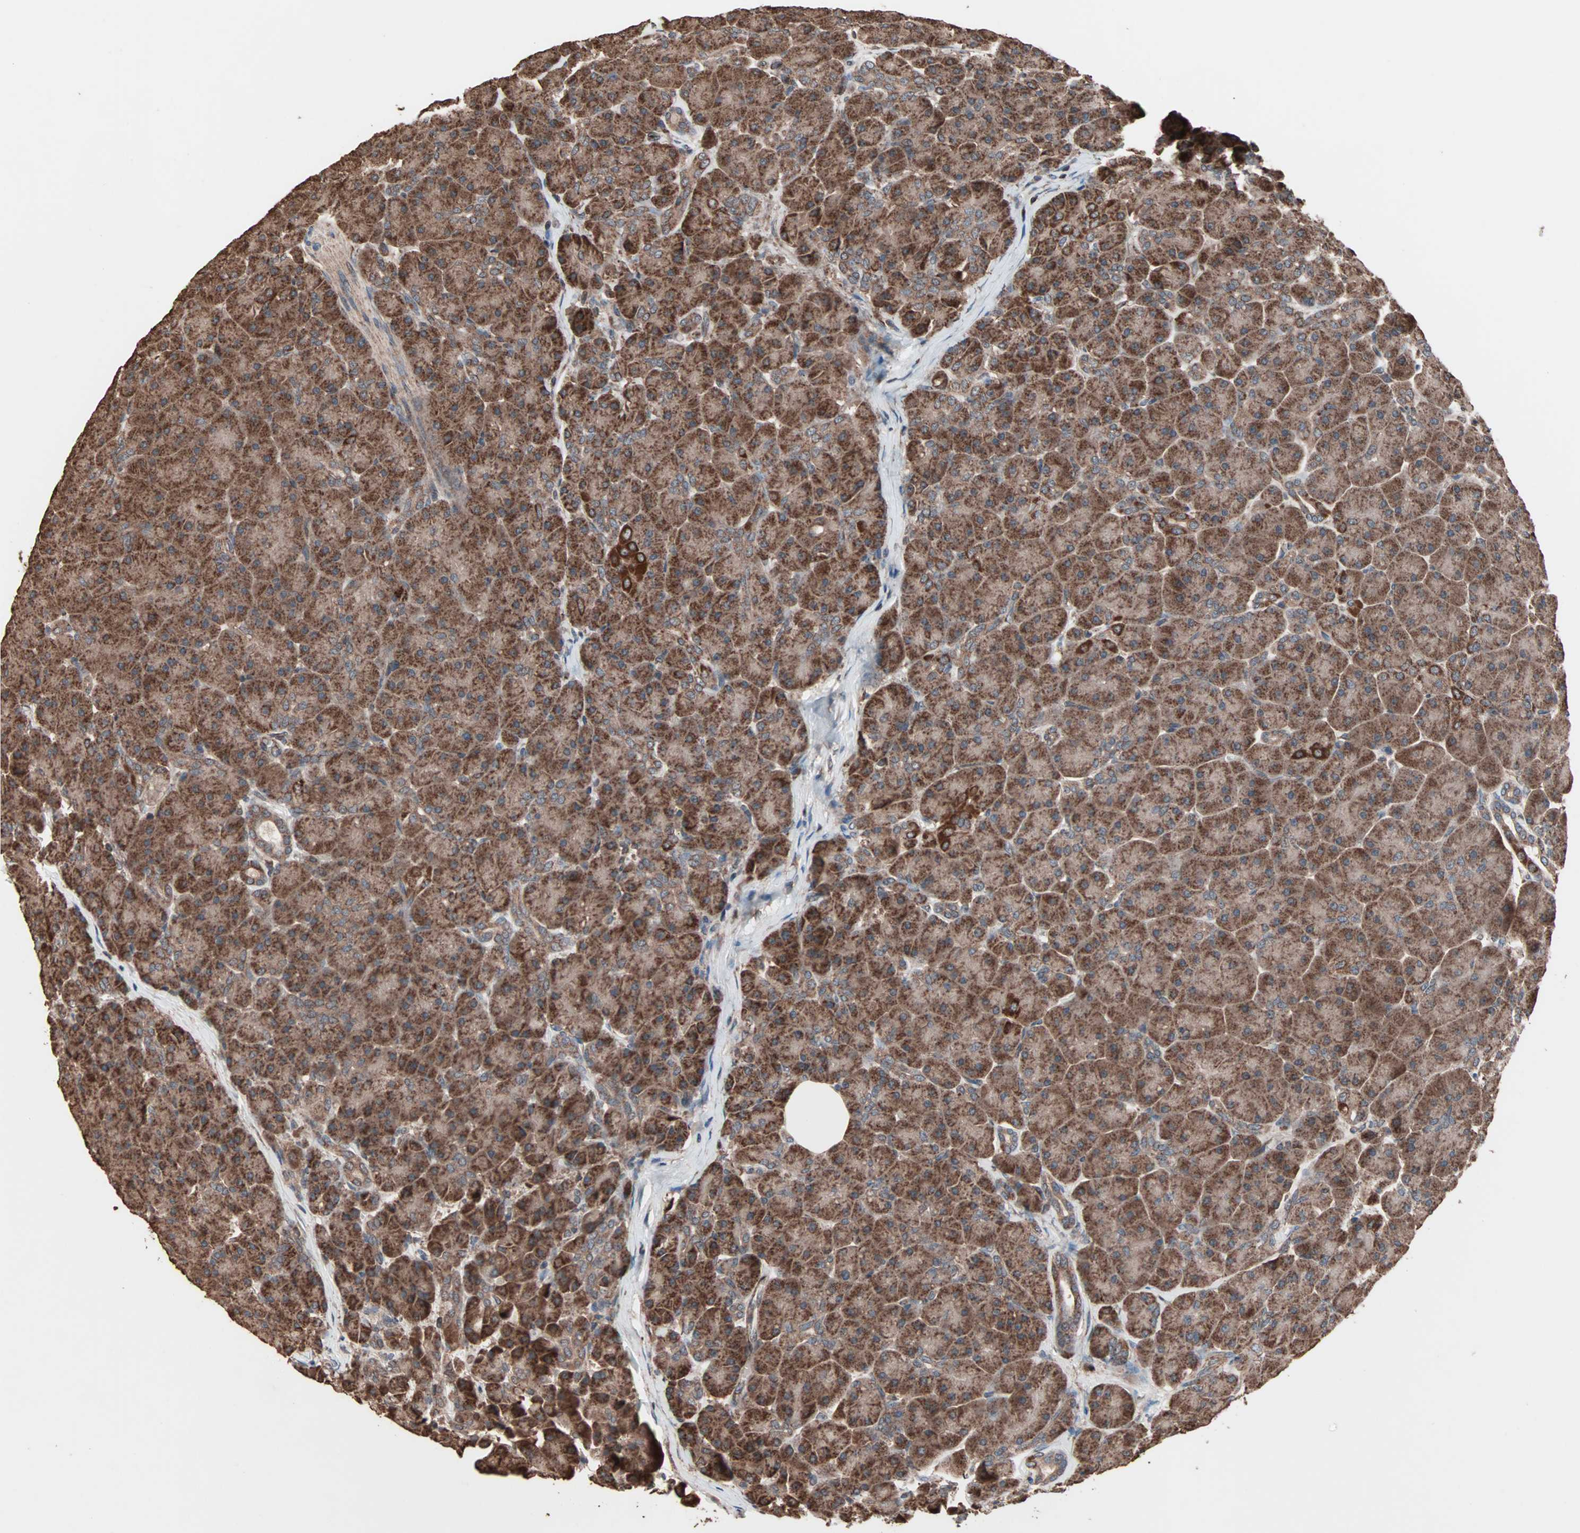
{"staining": {"intensity": "strong", "quantity": ">75%", "location": "cytoplasmic/membranous"}, "tissue": "pancreas", "cell_type": "Exocrine glandular cells", "image_type": "normal", "snomed": [{"axis": "morphology", "description": "Normal tissue, NOS"}, {"axis": "topography", "description": "Pancreas"}], "caption": "Exocrine glandular cells display high levels of strong cytoplasmic/membranous expression in approximately >75% of cells in benign pancreas. The protein of interest is stained brown, and the nuclei are stained in blue (DAB (3,3'-diaminobenzidine) IHC with brightfield microscopy, high magnification).", "gene": "MRPL2", "patient": {"sex": "male", "age": 66}}